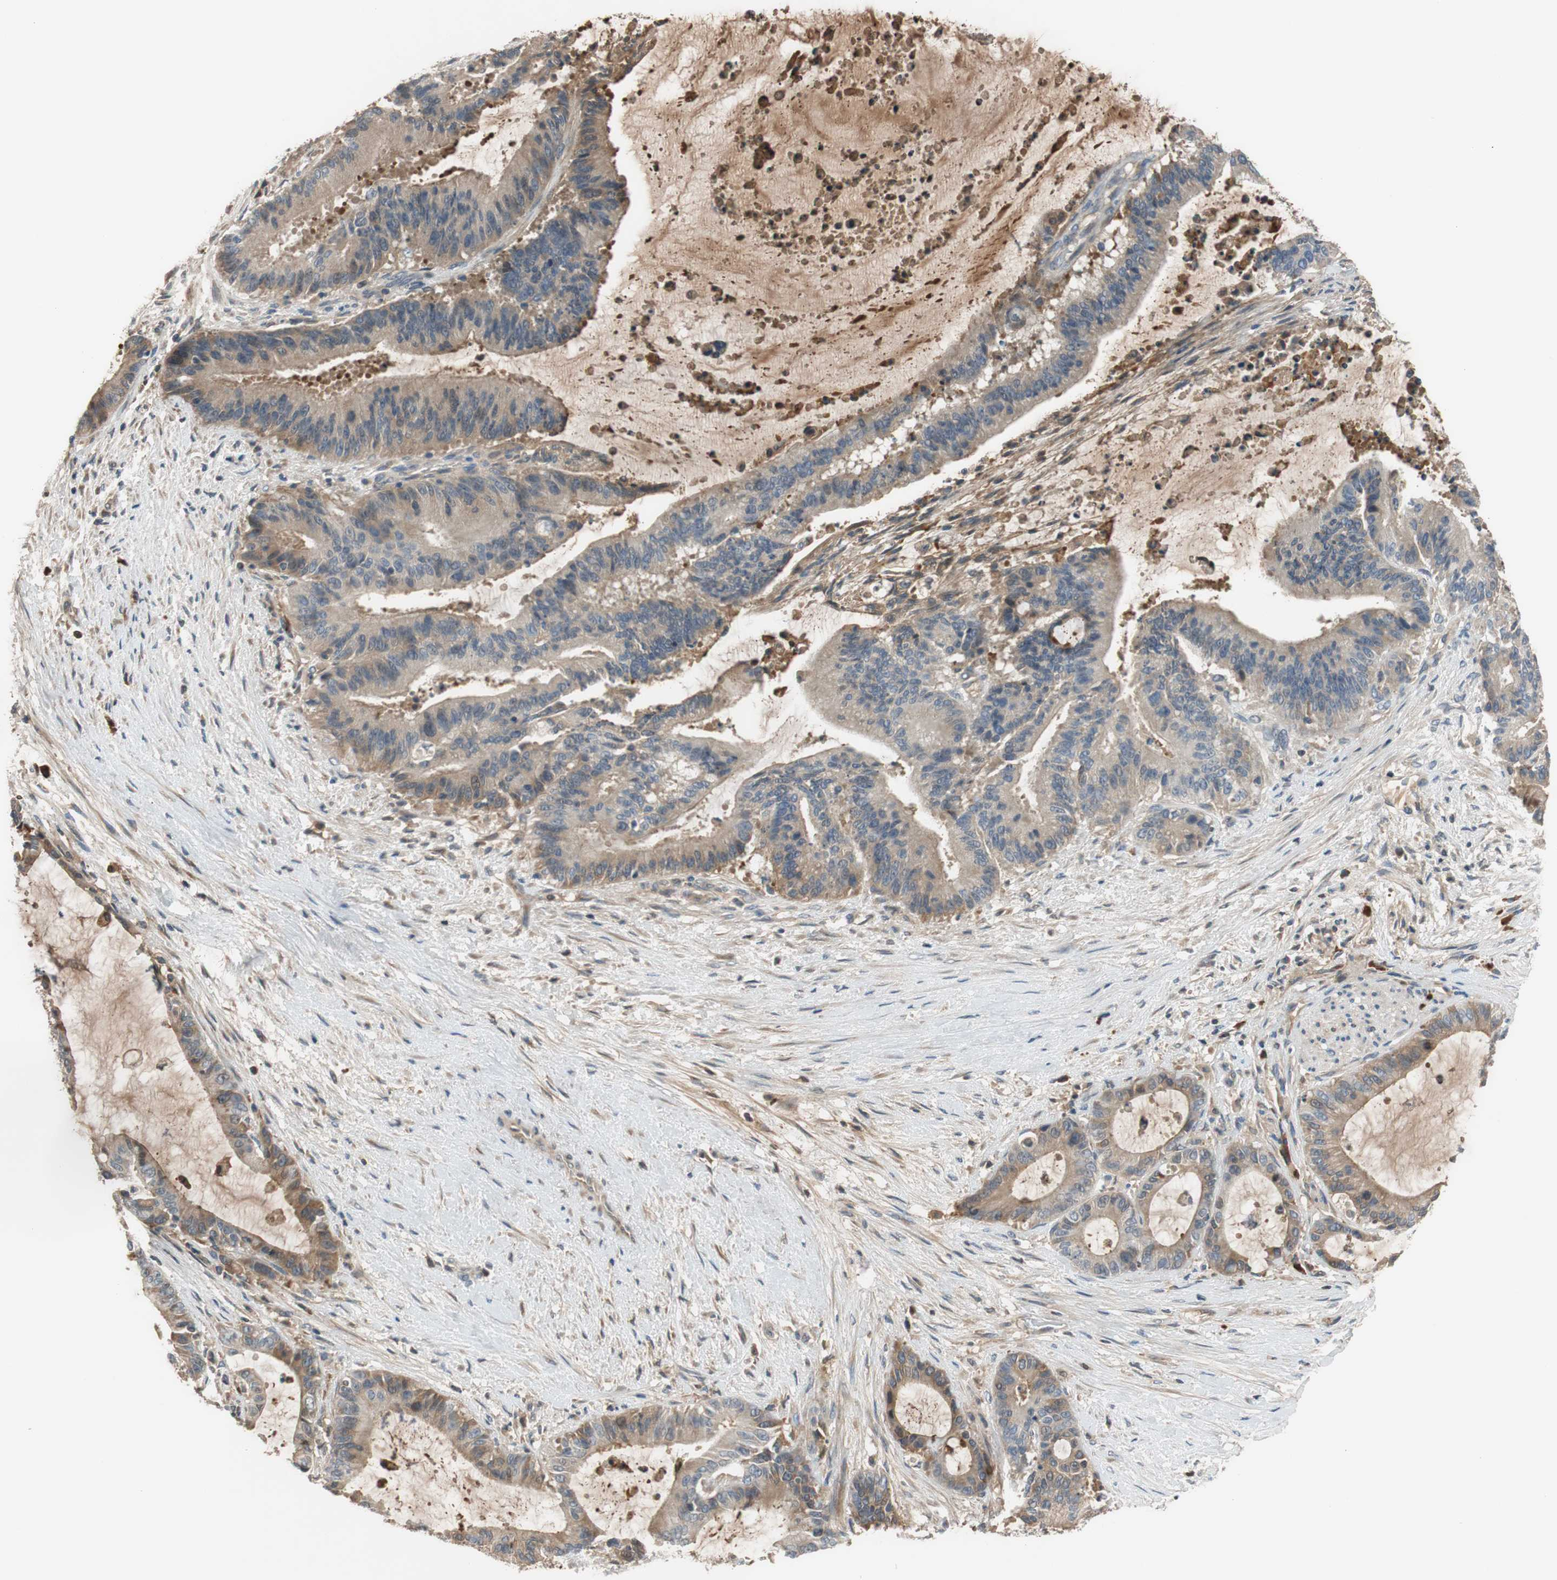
{"staining": {"intensity": "weak", "quantity": ">75%", "location": "cytoplasmic/membranous"}, "tissue": "liver cancer", "cell_type": "Tumor cells", "image_type": "cancer", "snomed": [{"axis": "morphology", "description": "Cholangiocarcinoma"}, {"axis": "topography", "description": "Liver"}], "caption": "Brown immunohistochemical staining in cholangiocarcinoma (liver) exhibits weak cytoplasmic/membranous expression in approximately >75% of tumor cells. The staining was performed using DAB (3,3'-diaminobenzidine) to visualize the protein expression in brown, while the nuclei were stained in blue with hematoxylin (Magnification: 20x).", "gene": "C4A", "patient": {"sex": "female", "age": 73}}